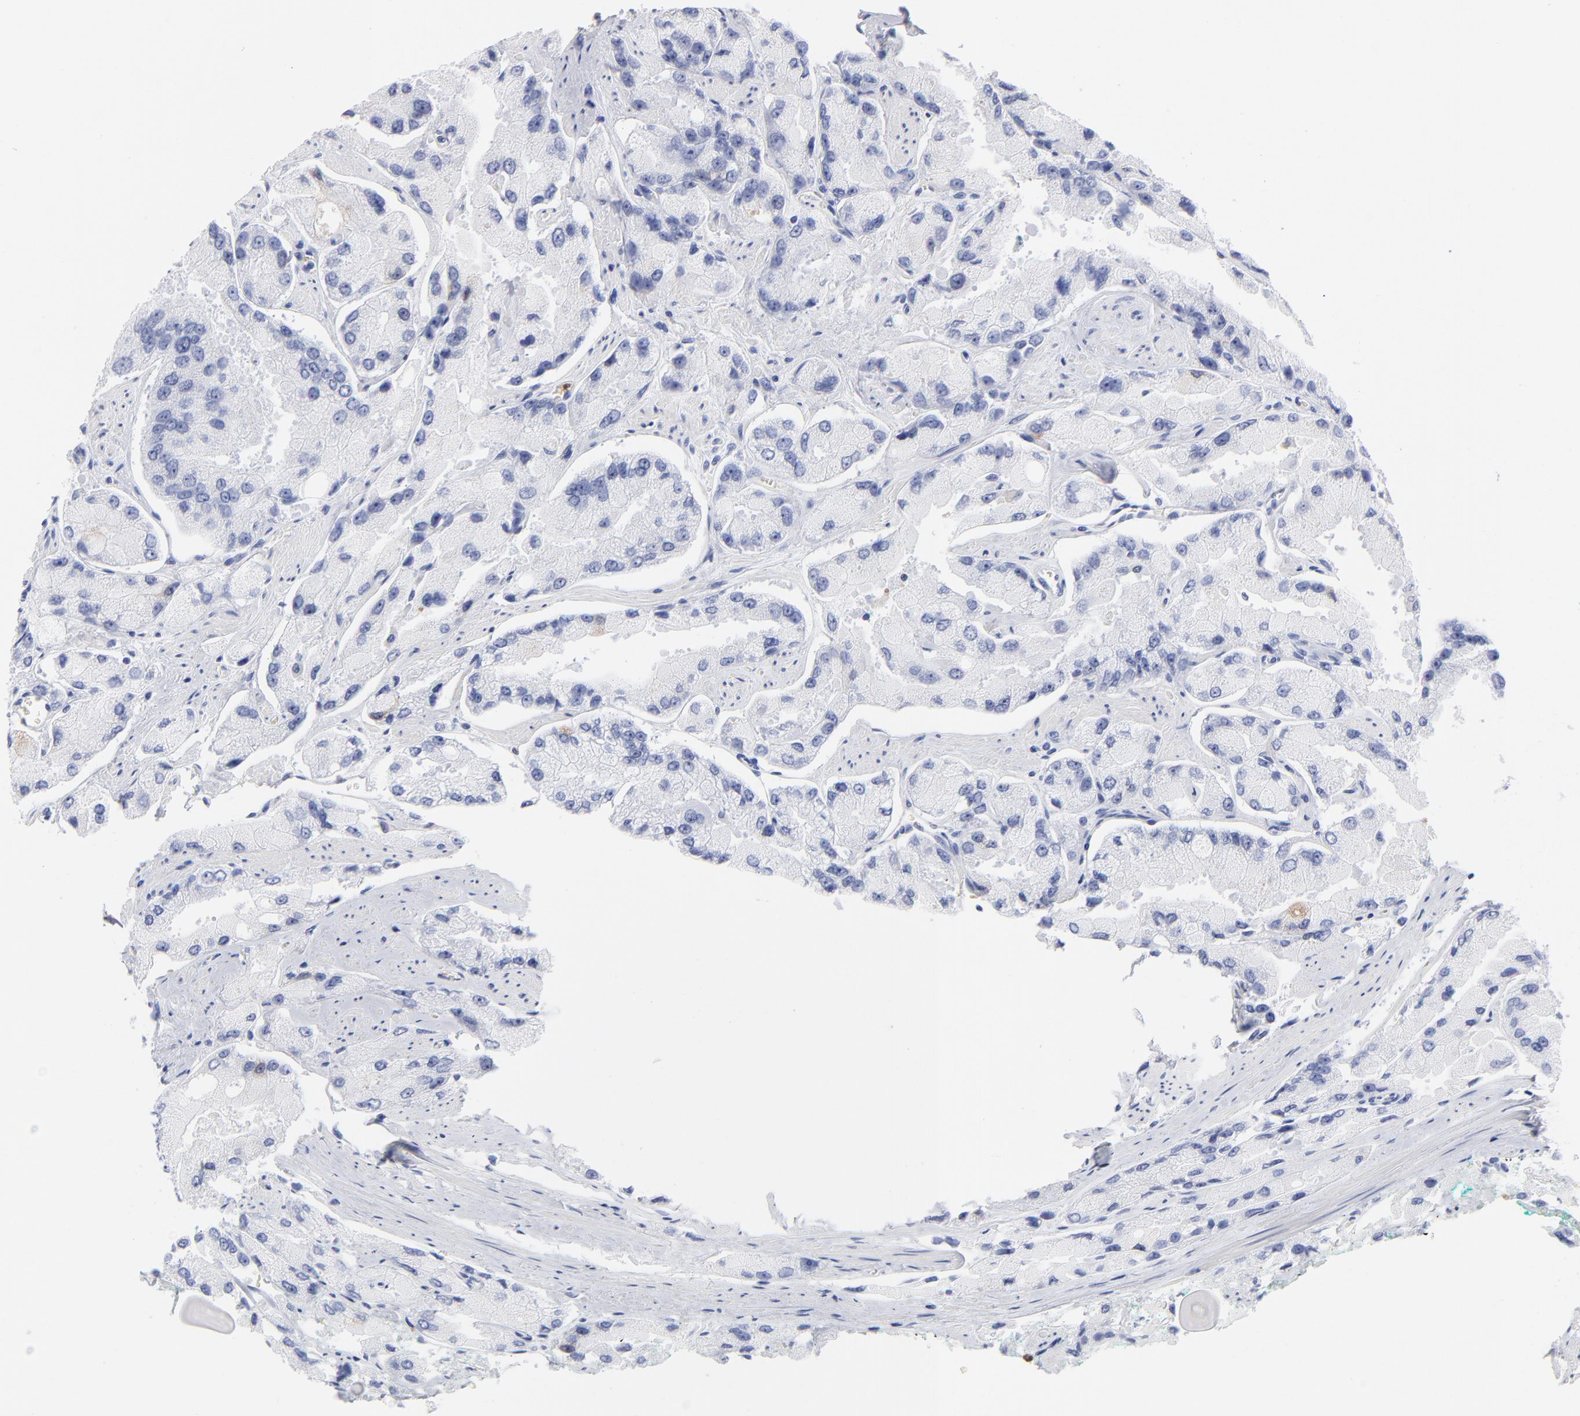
{"staining": {"intensity": "negative", "quantity": "none", "location": "none"}, "tissue": "prostate cancer", "cell_type": "Tumor cells", "image_type": "cancer", "snomed": [{"axis": "morphology", "description": "Adenocarcinoma, High grade"}, {"axis": "topography", "description": "Prostate"}], "caption": "DAB (3,3'-diaminobenzidine) immunohistochemical staining of human high-grade adenocarcinoma (prostate) reveals no significant expression in tumor cells.", "gene": "ARG1", "patient": {"sex": "male", "age": 58}}